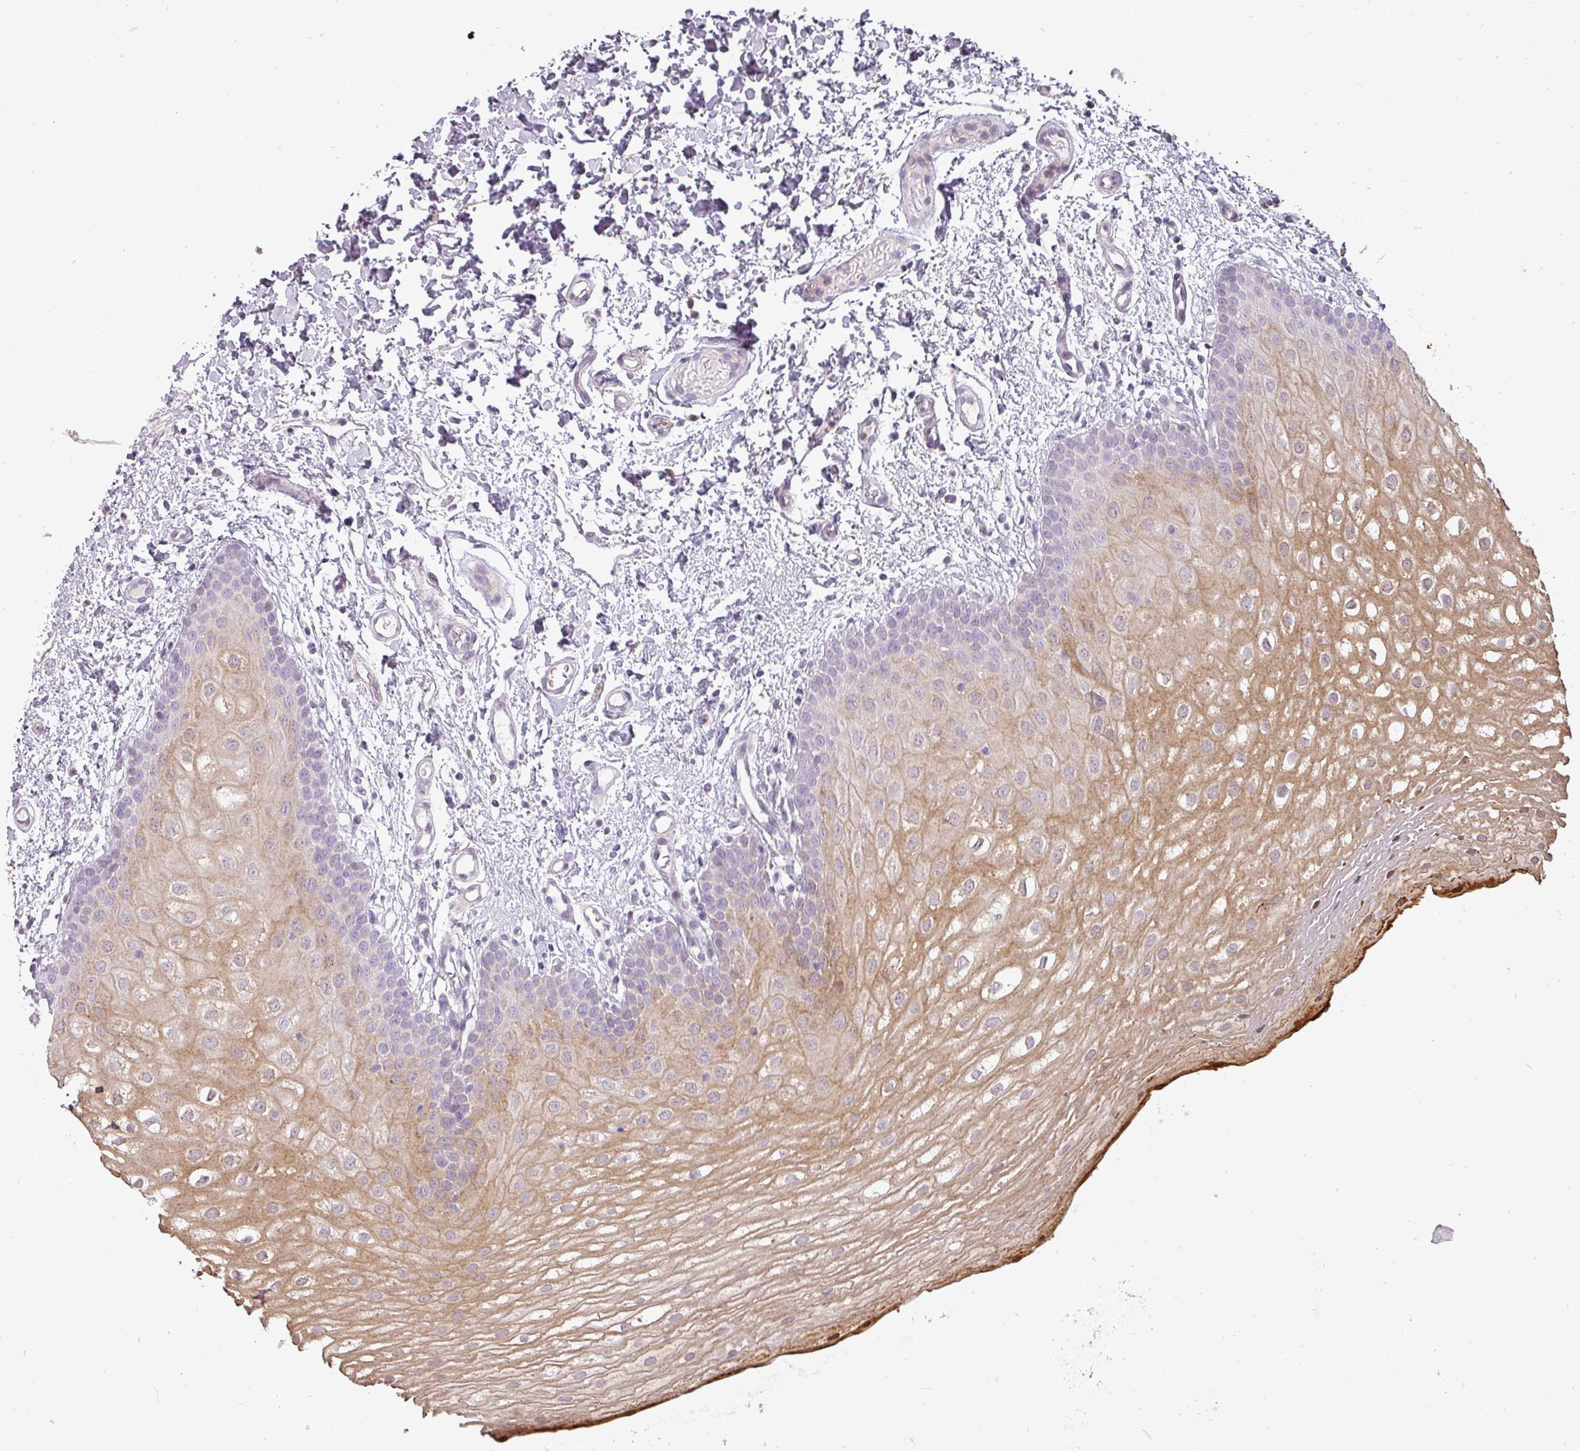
{"staining": {"intensity": "moderate", "quantity": "<25%", "location": "cytoplasmic/membranous"}, "tissue": "oral mucosa", "cell_type": "Squamous epithelial cells", "image_type": "normal", "snomed": [{"axis": "morphology", "description": "Normal tissue, NOS"}, {"axis": "topography", "description": "Oral tissue"}], "caption": "Oral mucosa stained for a protein reveals moderate cytoplasmic/membranous positivity in squamous epithelial cells. Using DAB (brown) and hematoxylin (blue) stains, captured at high magnification using brightfield microscopy.", "gene": "BIK", "patient": {"sex": "female", "age": 54}}